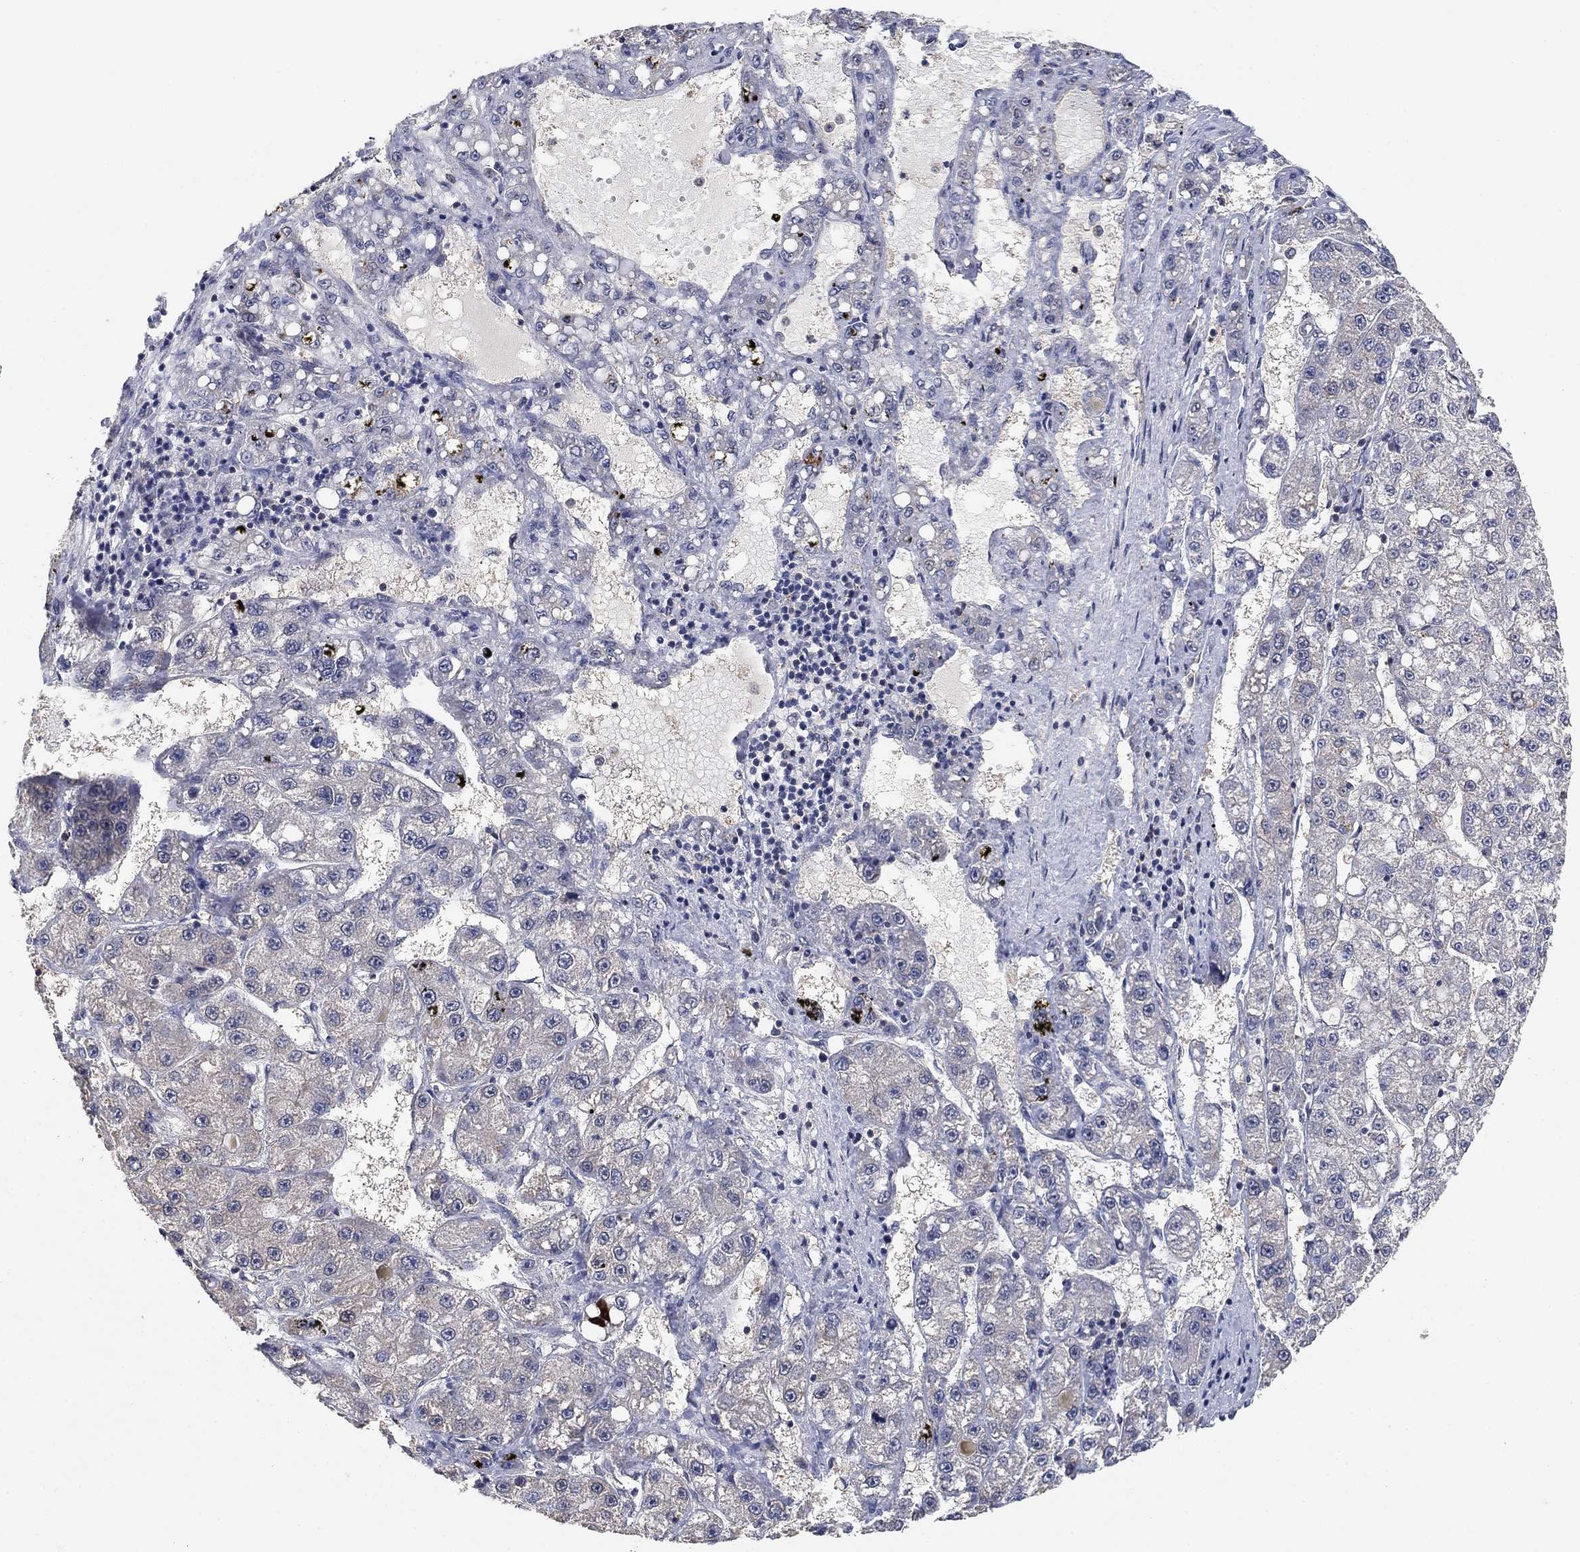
{"staining": {"intensity": "negative", "quantity": "none", "location": "none"}, "tissue": "liver cancer", "cell_type": "Tumor cells", "image_type": "cancer", "snomed": [{"axis": "morphology", "description": "Carcinoma, Hepatocellular, NOS"}, {"axis": "topography", "description": "Liver"}], "caption": "Liver hepatocellular carcinoma was stained to show a protein in brown. There is no significant staining in tumor cells.", "gene": "CCDC43", "patient": {"sex": "female", "age": 65}}